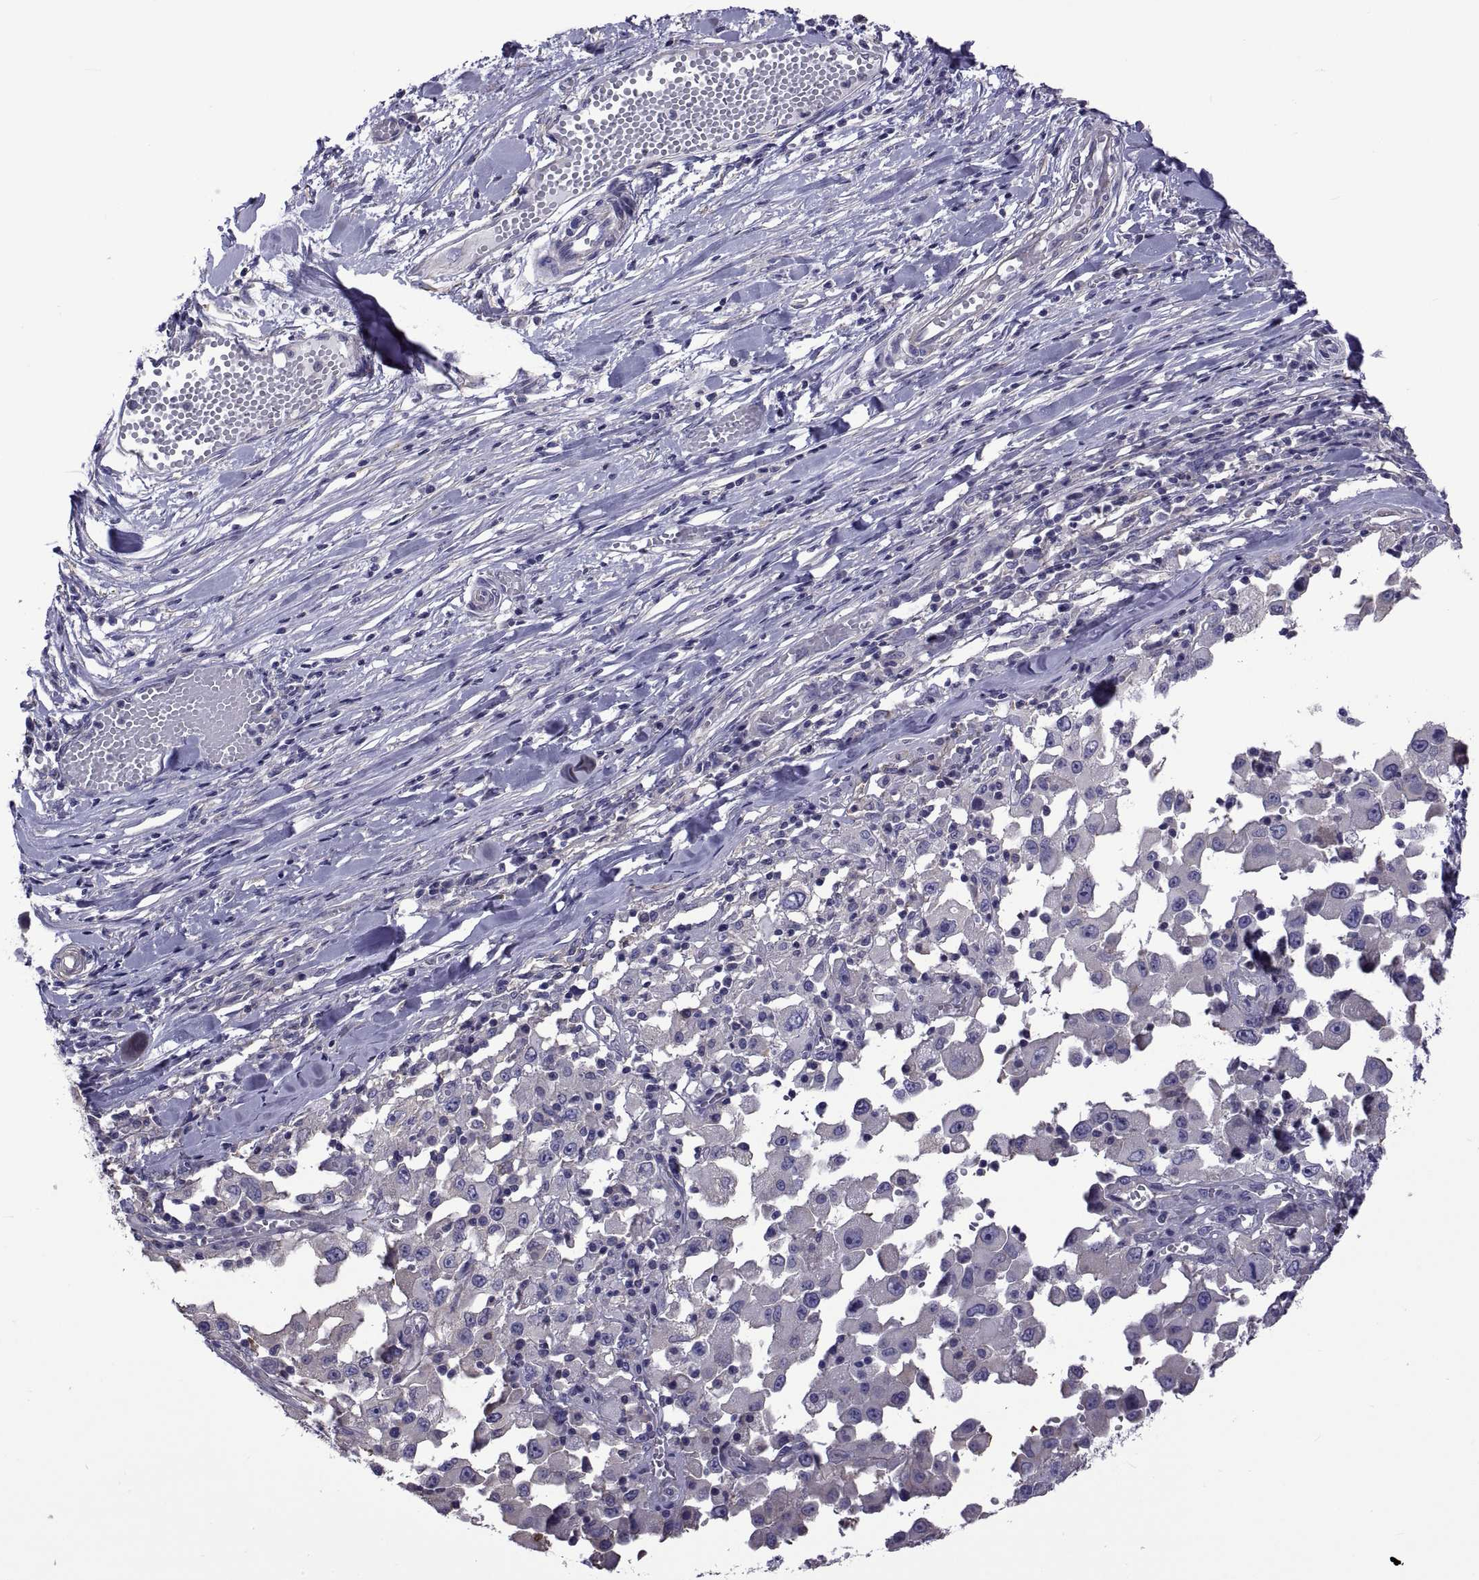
{"staining": {"intensity": "negative", "quantity": "none", "location": "none"}, "tissue": "melanoma", "cell_type": "Tumor cells", "image_type": "cancer", "snomed": [{"axis": "morphology", "description": "Malignant melanoma, Metastatic site"}, {"axis": "topography", "description": "Lymph node"}], "caption": "The immunohistochemistry image has no significant expression in tumor cells of melanoma tissue.", "gene": "TMC3", "patient": {"sex": "male", "age": 50}}